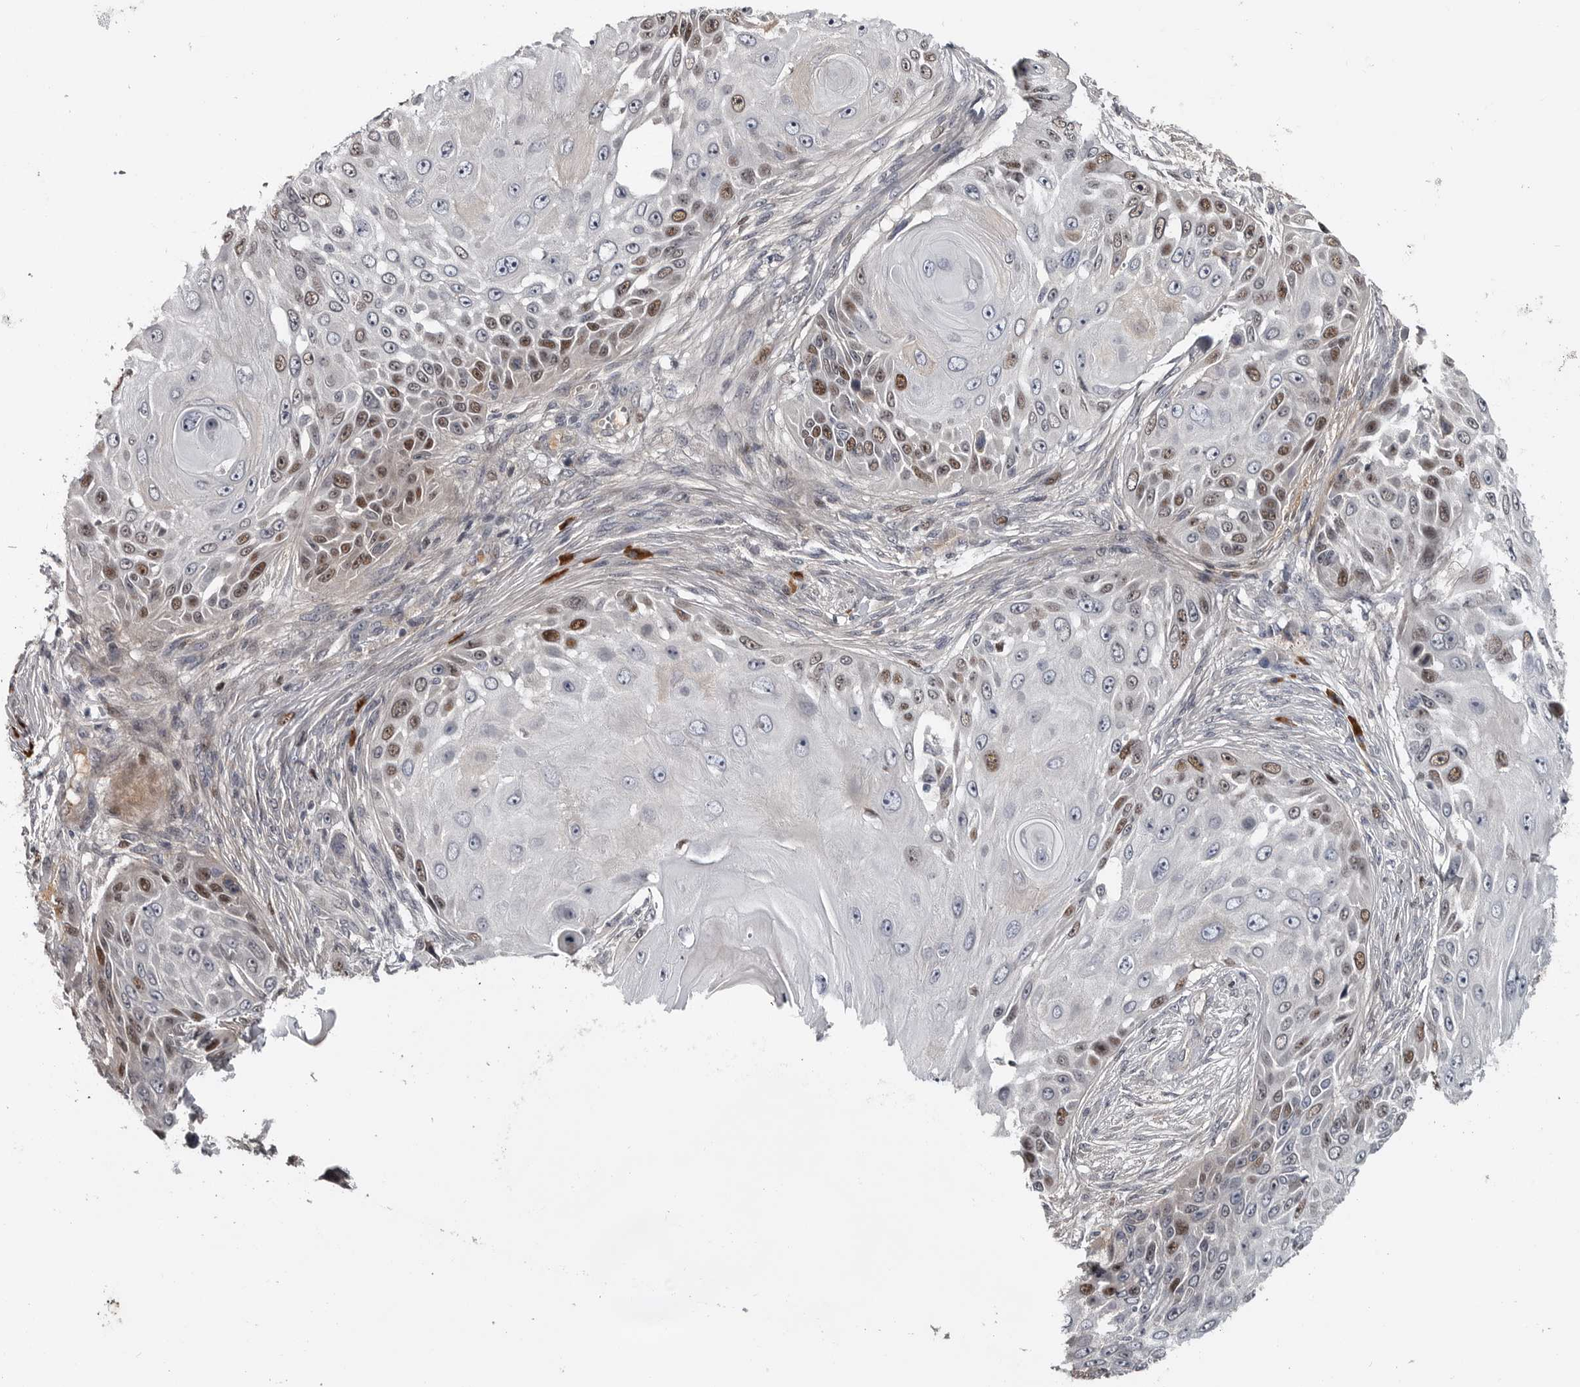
{"staining": {"intensity": "moderate", "quantity": "25%-75%", "location": "nuclear"}, "tissue": "skin cancer", "cell_type": "Tumor cells", "image_type": "cancer", "snomed": [{"axis": "morphology", "description": "Squamous cell carcinoma, NOS"}, {"axis": "topography", "description": "Skin"}], "caption": "IHC staining of skin cancer (squamous cell carcinoma), which exhibits medium levels of moderate nuclear staining in about 25%-75% of tumor cells indicating moderate nuclear protein staining. The staining was performed using DAB (3,3'-diaminobenzidine) (brown) for protein detection and nuclei were counterstained in hematoxylin (blue).", "gene": "ZNF277", "patient": {"sex": "female", "age": 44}}